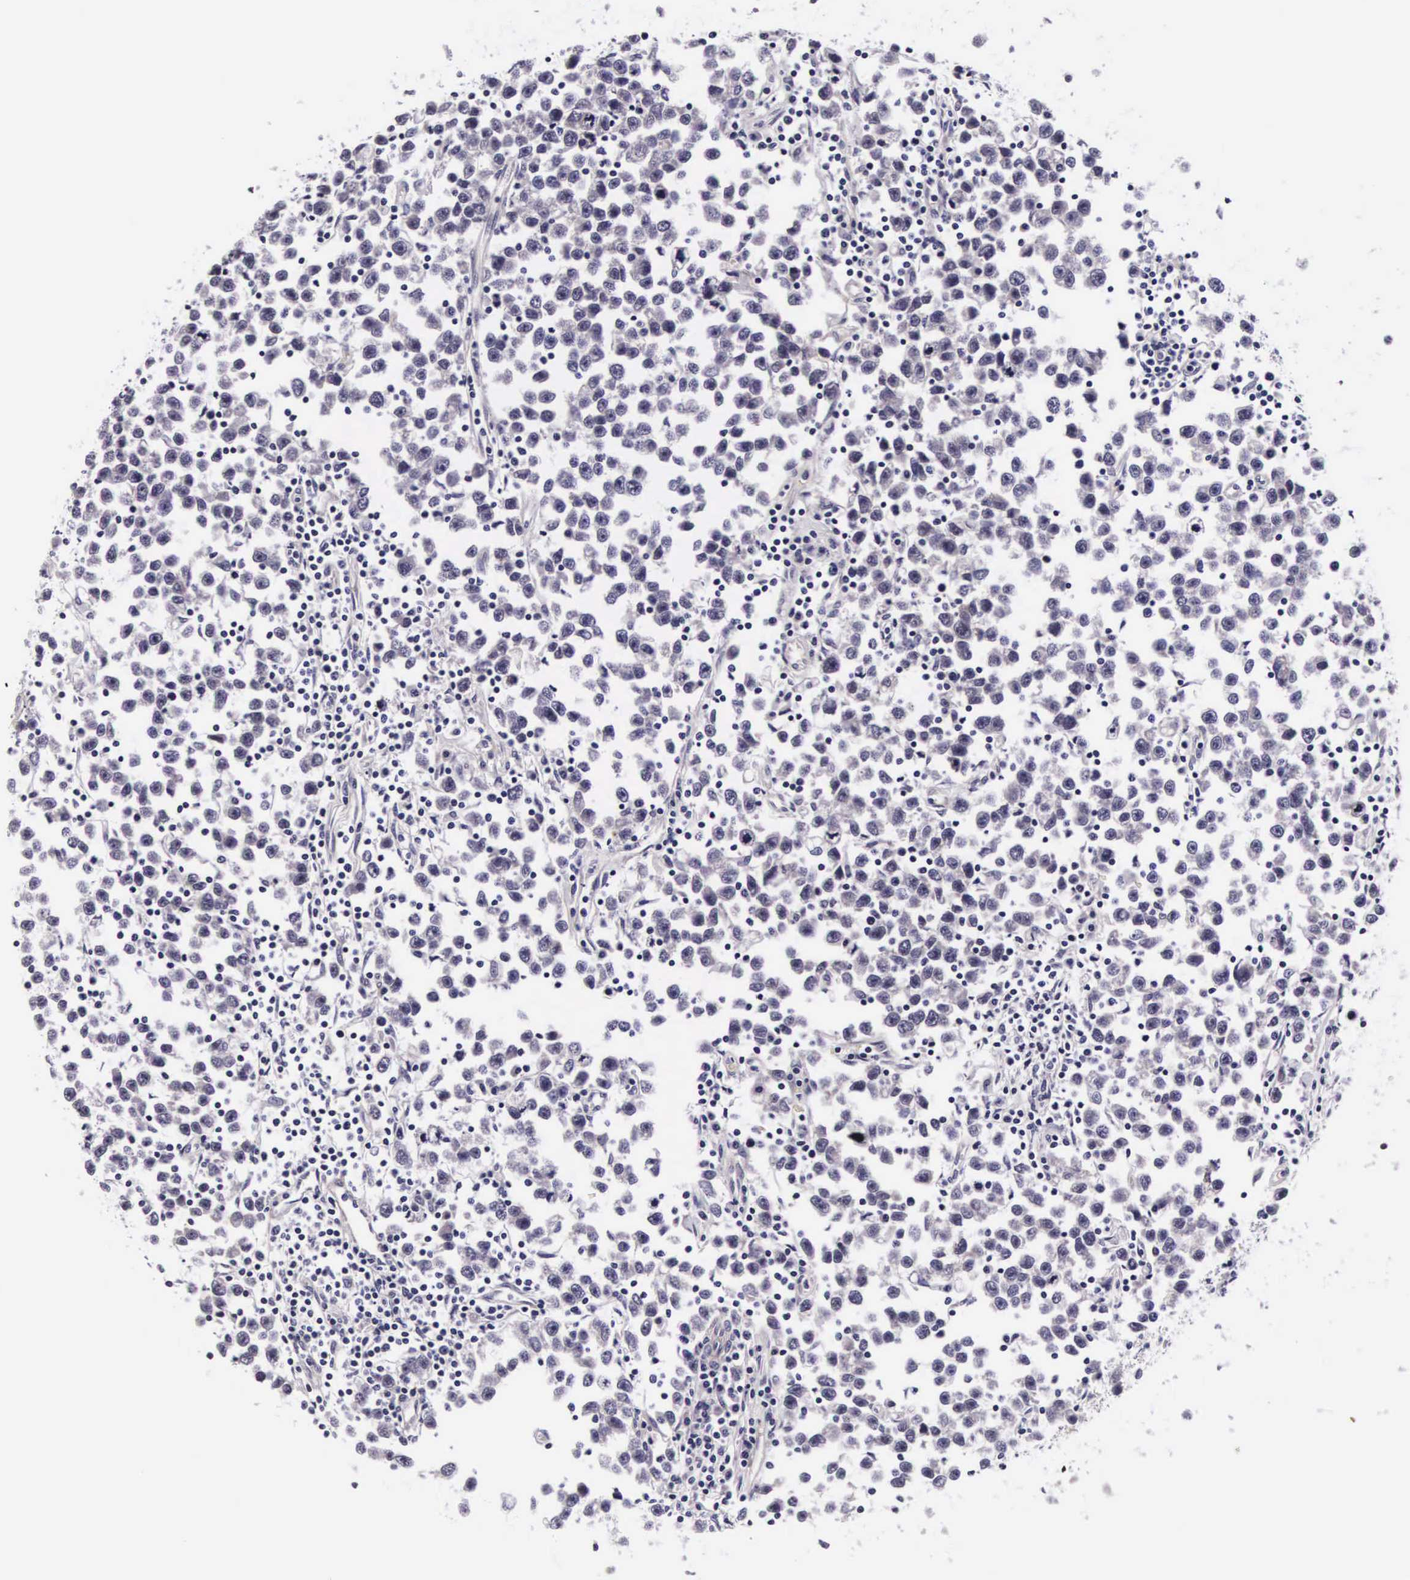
{"staining": {"intensity": "negative", "quantity": "none", "location": "none"}, "tissue": "testis cancer", "cell_type": "Tumor cells", "image_type": "cancer", "snomed": [{"axis": "morphology", "description": "Seminoma, NOS"}, {"axis": "topography", "description": "Testis"}], "caption": "Immunohistochemistry (IHC) photomicrograph of seminoma (testis) stained for a protein (brown), which reveals no positivity in tumor cells. (Stains: DAB (3,3'-diaminobenzidine) IHC with hematoxylin counter stain, Microscopy: brightfield microscopy at high magnification).", "gene": "PHETA2", "patient": {"sex": "male", "age": 43}}